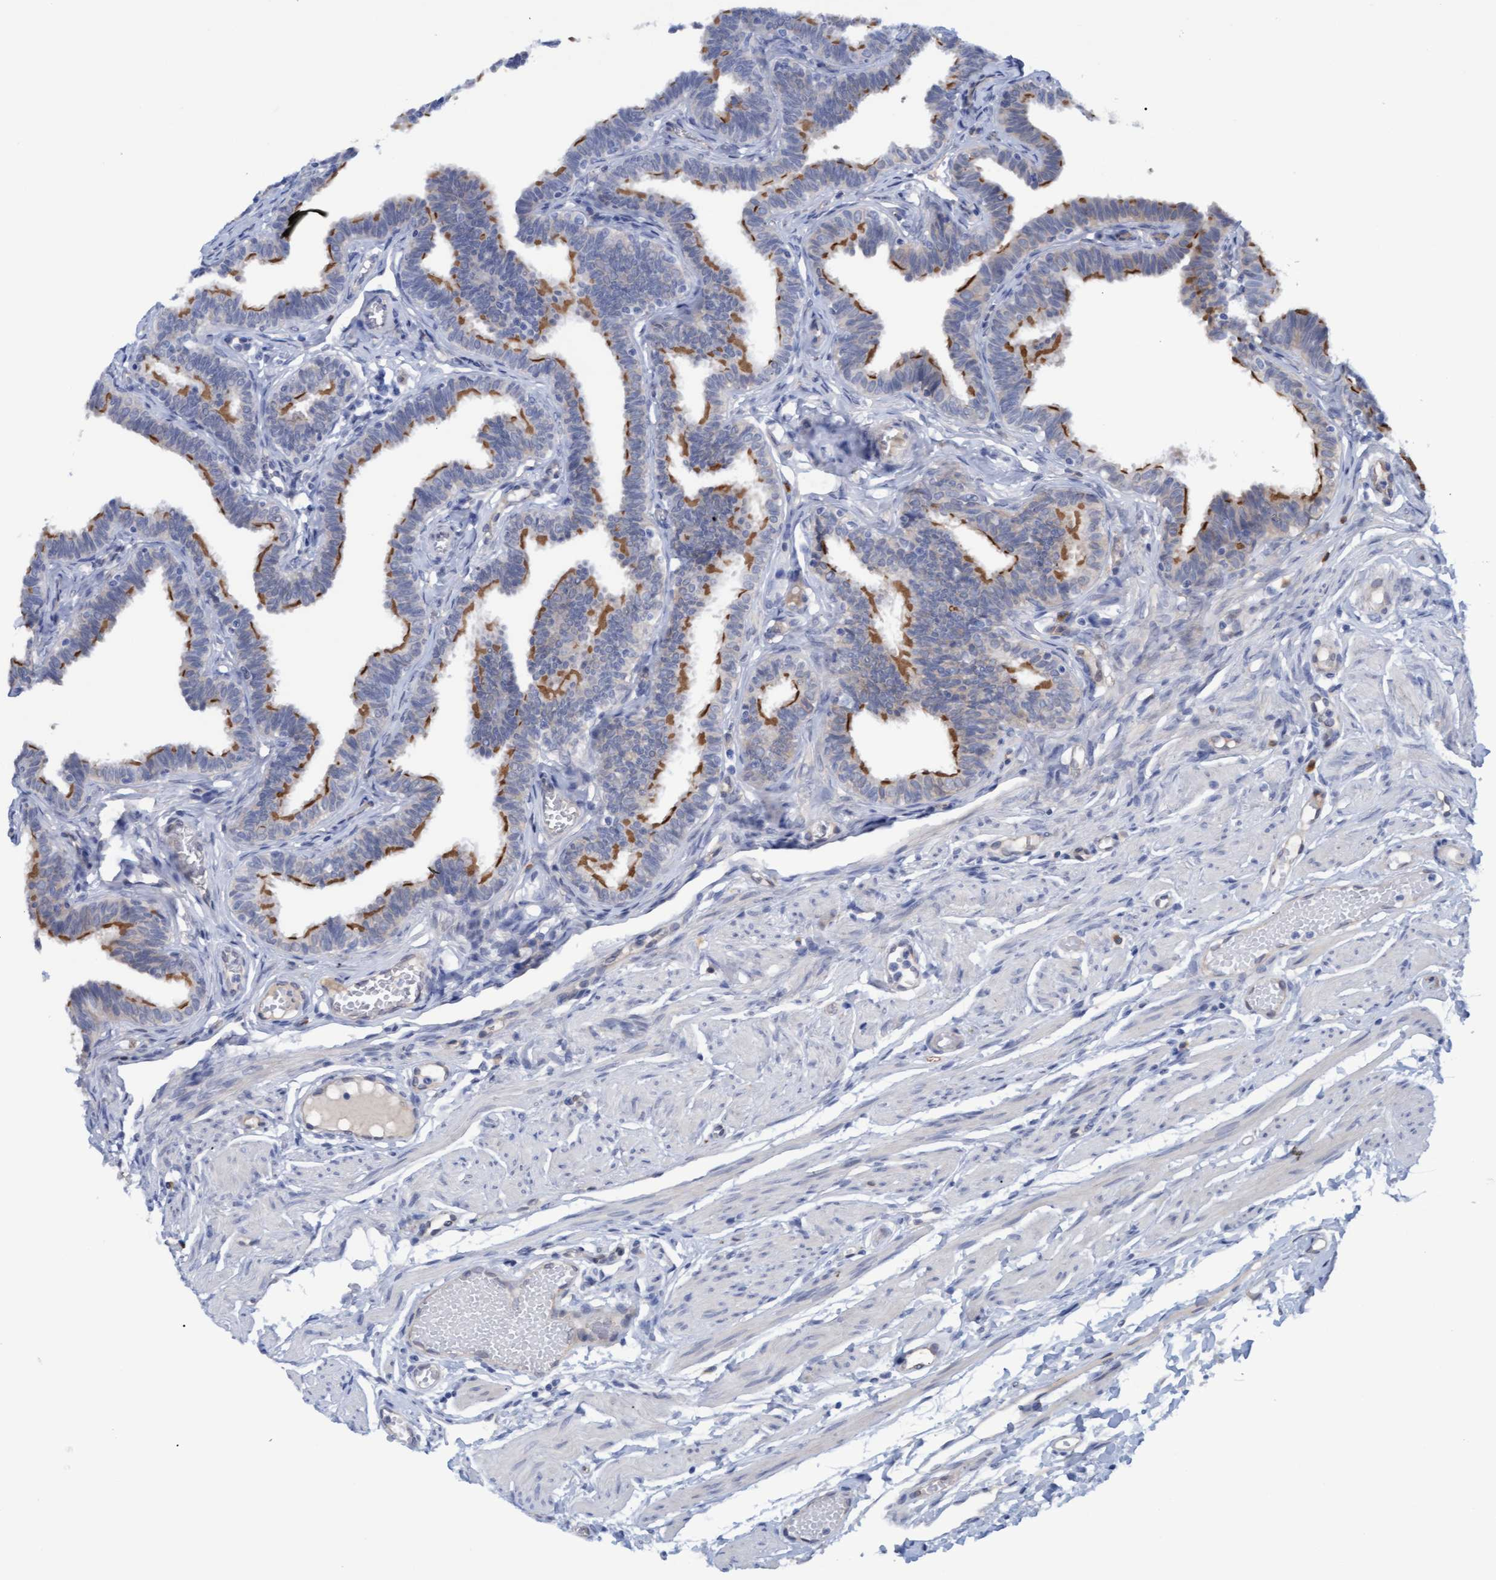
{"staining": {"intensity": "moderate", "quantity": "25%-75%", "location": "cytoplasmic/membranous"}, "tissue": "fallopian tube", "cell_type": "Glandular cells", "image_type": "normal", "snomed": [{"axis": "morphology", "description": "Normal tissue, NOS"}, {"axis": "topography", "description": "Fallopian tube"}, {"axis": "topography", "description": "Ovary"}], "caption": "Immunohistochemistry photomicrograph of normal fallopian tube: human fallopian tube stained using immunohistochemistry (IHC) displays medium levels of moderate protein expression localized specifically in the cytoplasmic/membranous of glandular cells, appearing as a cytoplasmic/membranous brown color.", "gene": "STXBP1", "patient": {"sex": "female", "age": 23}}